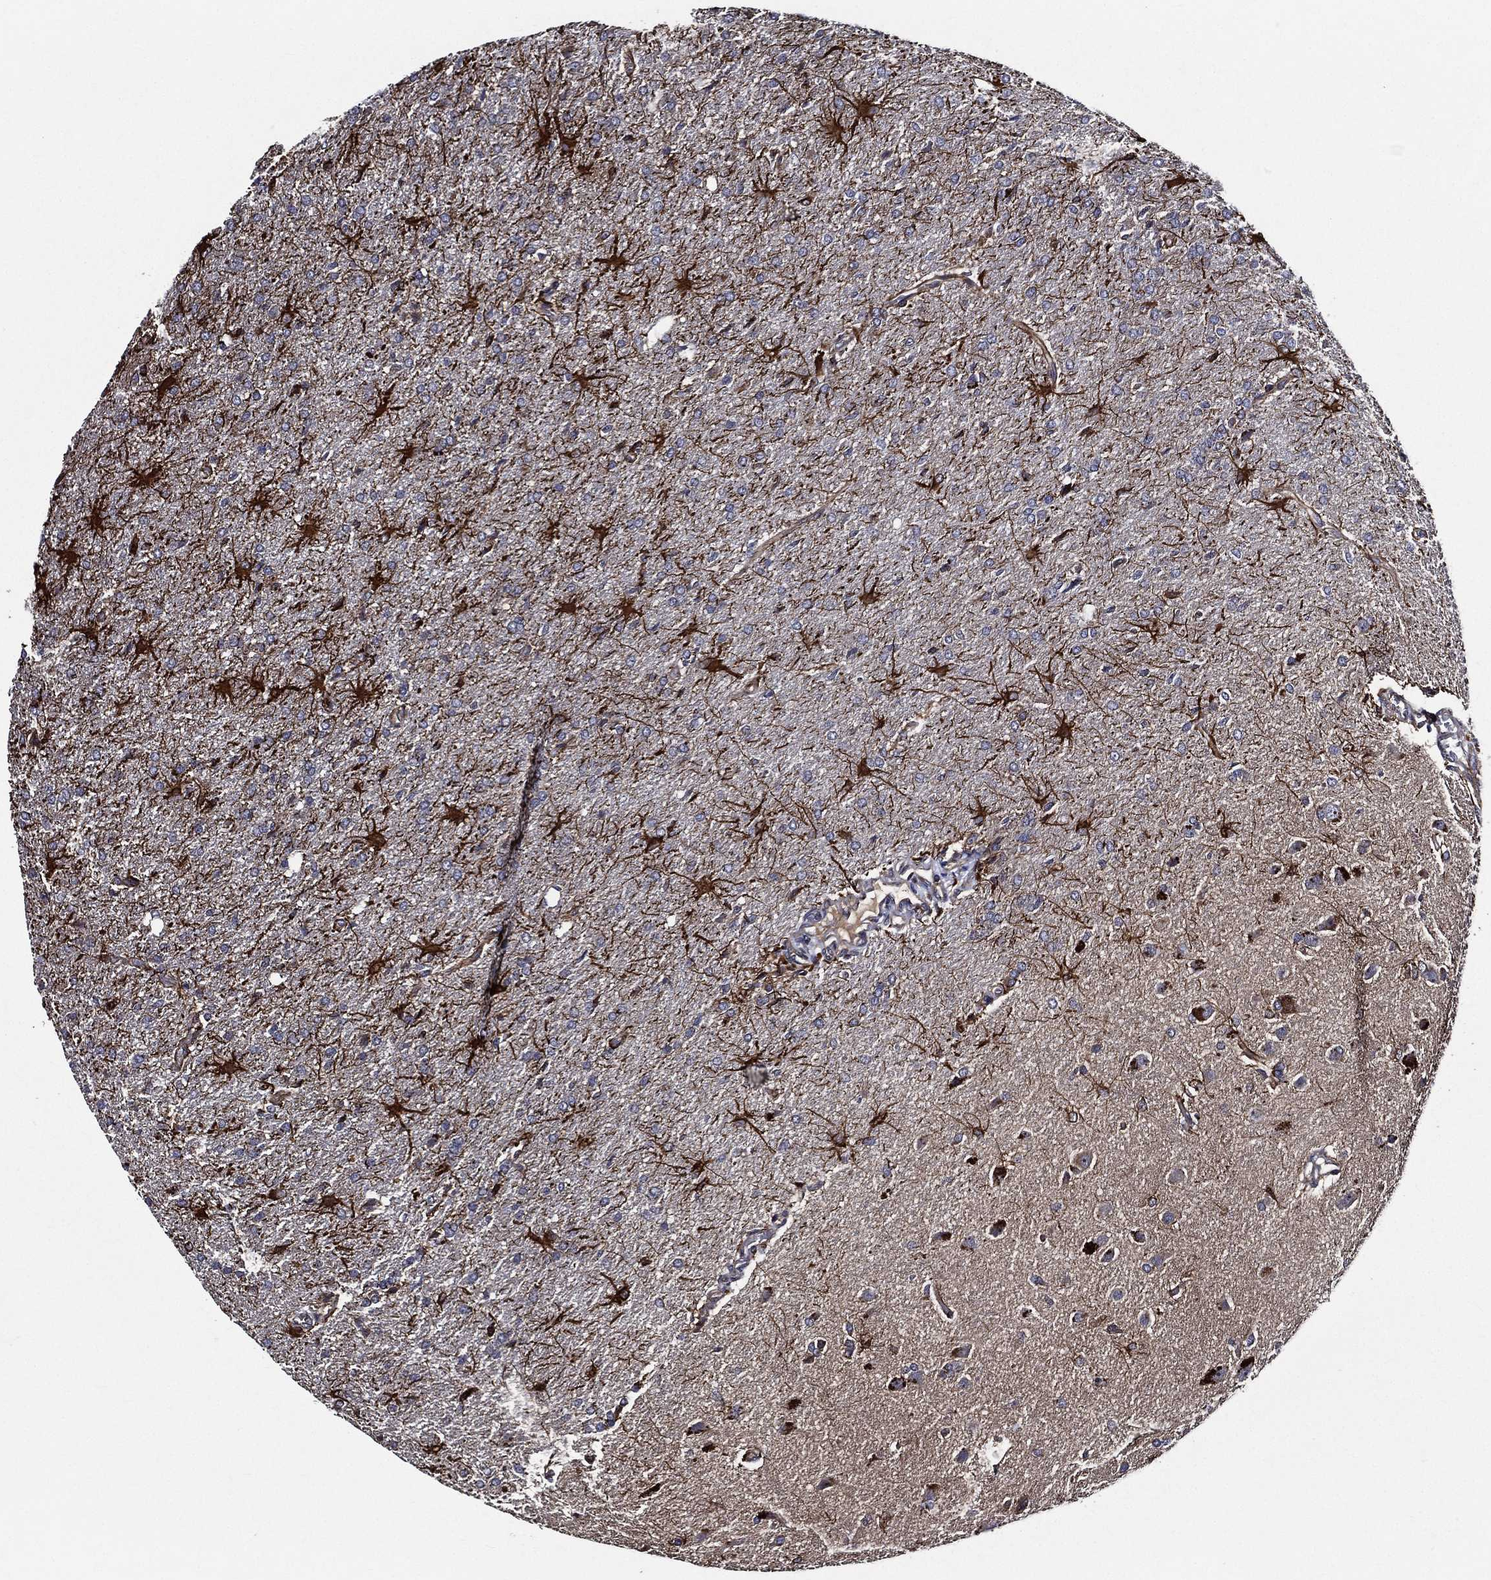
{"staining": {"intensity": "negative", "quantity": "none", "location": "none"}, "tissue": "glioma", "cell_type": "Tumor cells", "image_type": "cancer", "snomed": [{"axis": "morphology", "description": "Glioma, malignant, High grade"}, {"axis": "topography", "description": "Brain"}], "caption": "IHC micrograph of neoplastic tissue: malignant glioma (high-grade) stained with DAB exhibits no significant protein expression in tumor cells.", "gene": "KIF20B", "patient": {"sex": "male", "age": 68}}